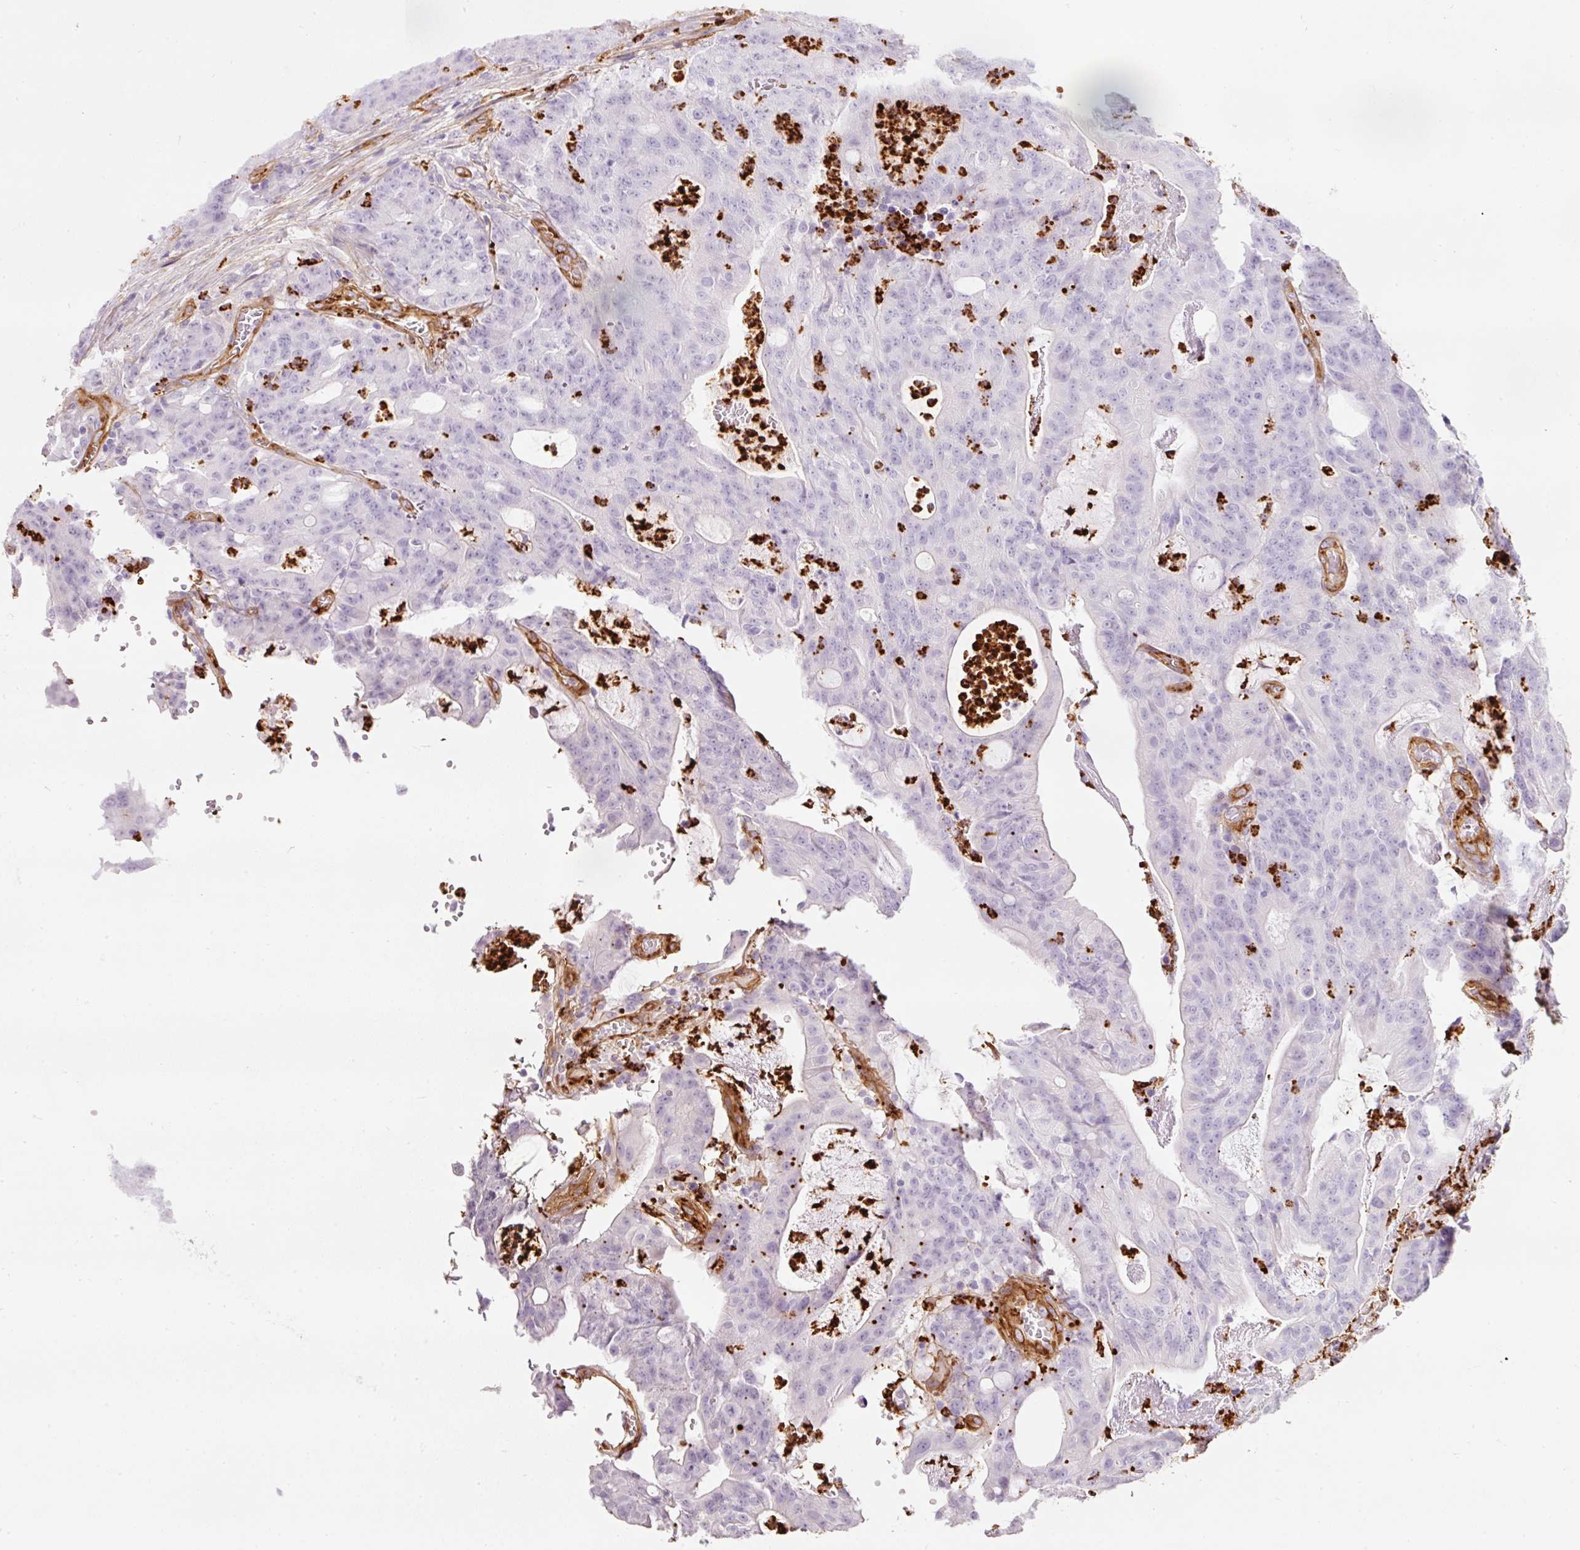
{"staining": {"intensity": "negative", "quantity": "none", "location": "none"}, "tissue": "colorectal cancer", "cell_type": "Tumor cells", "image_type": "cancer", "snomed": [{"axis": "morphology", "description": "Adenocarcinoma, NOS"}, {"axis": "topography", "description": "Colon"}], "caption": "A histopathology image of human colorectal adenocarcinoma is negative for staining in tumor cells. (DAB (3,3'-diaminobenzidine) IHC with hematoxylin counter stain).", "gene": "LOXL4", "patient": {"sex": "male", "age": 83}}